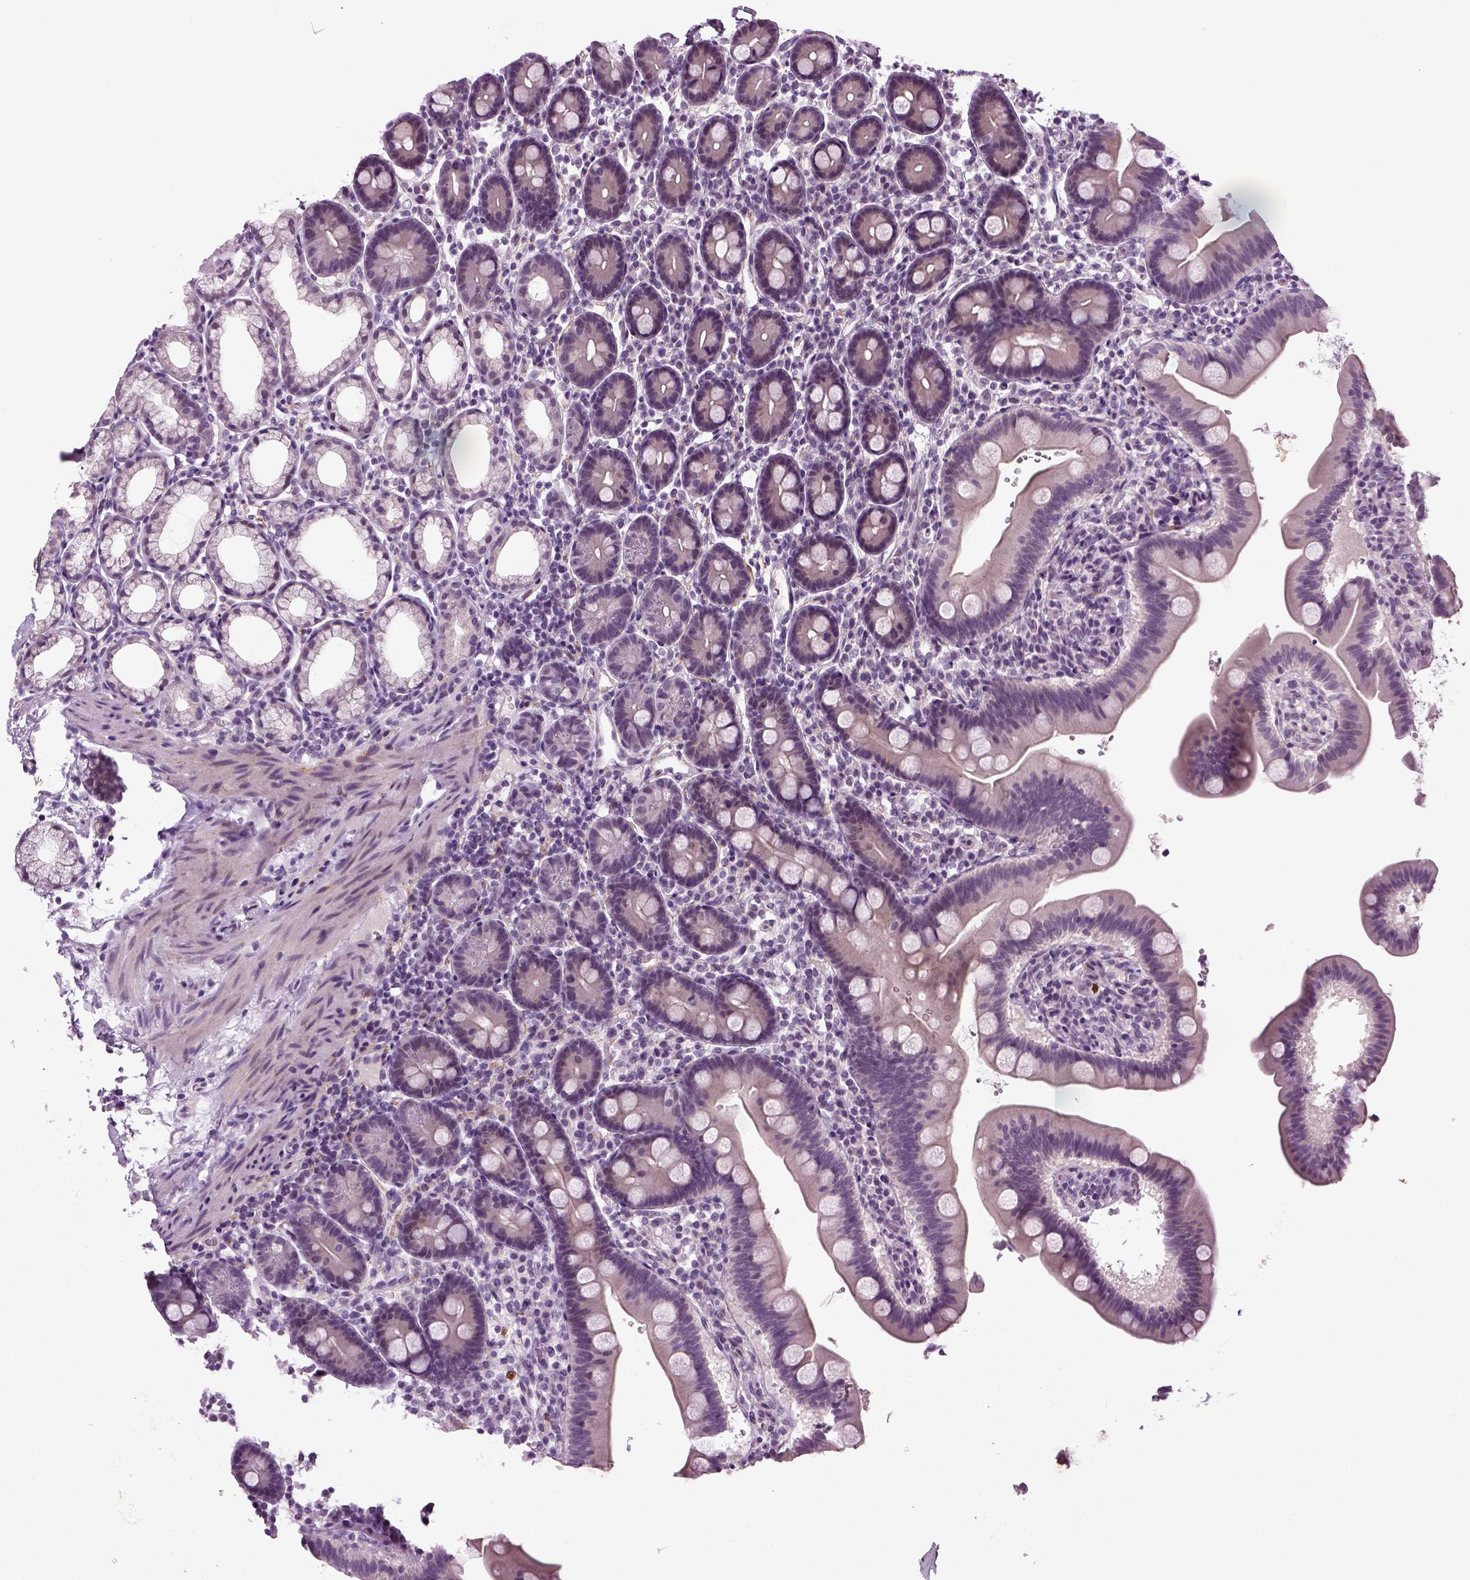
{"staining": {"intensity": "negative", "quantity": "none", "location": "none"}, "tissue": "duodenum", "cell_type": "Glandular cells", "image_type": "normal", "snomed": [{"axis": "morphology", "description": "Normal tissue, NOS"}, {"axis": "topography", "description": "Duodenum"}], "caption": "DAB immunohistochemical staining of normal duodenum reveals no significant positivity in glandular cells.", "gene": "SYNGAP1", "patient": {"sex": "male", "age": 59}}